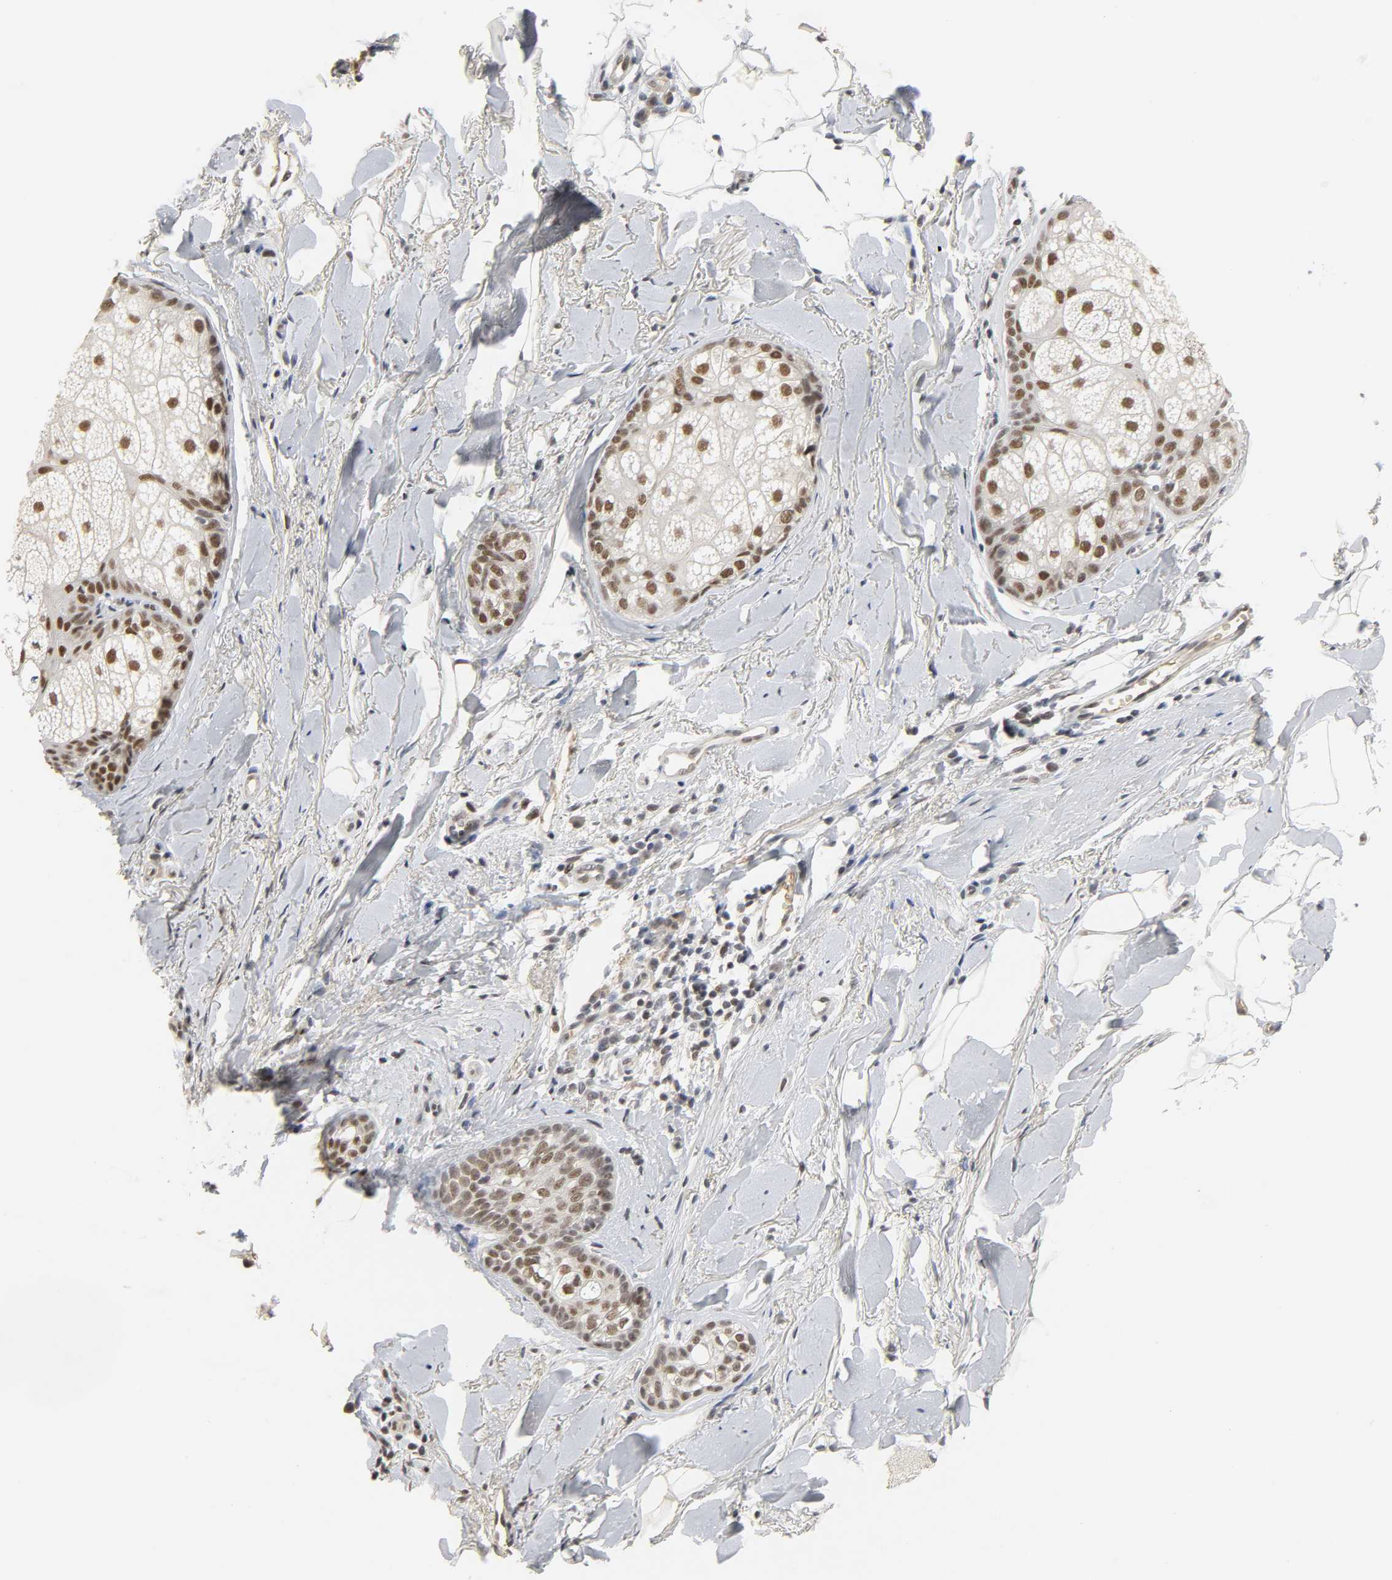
{"staining": {"intensity": "moderate", "quantity": ">75%", "location": "nuclear"}, "tissue": "skin cancer", "cell_type": "Tumor cells", "image_type": "cancer", "snomed": [{"axis": "morphology", "description": "Normal tissue, NOS"}, {"axis": "morphology", "description": "Basal cell carcinoma"}, {"axis": "topography", "description": "Skin"}], "caption": "Immunohistochemistry (IHC) (DAB) staining of human skin basal cell carcinoma displays moderate nuclear protein positivity in approximately >75% of tumor cells.", "gene": "NCOA6", "patient": {"sex": "female", "age": 69}}